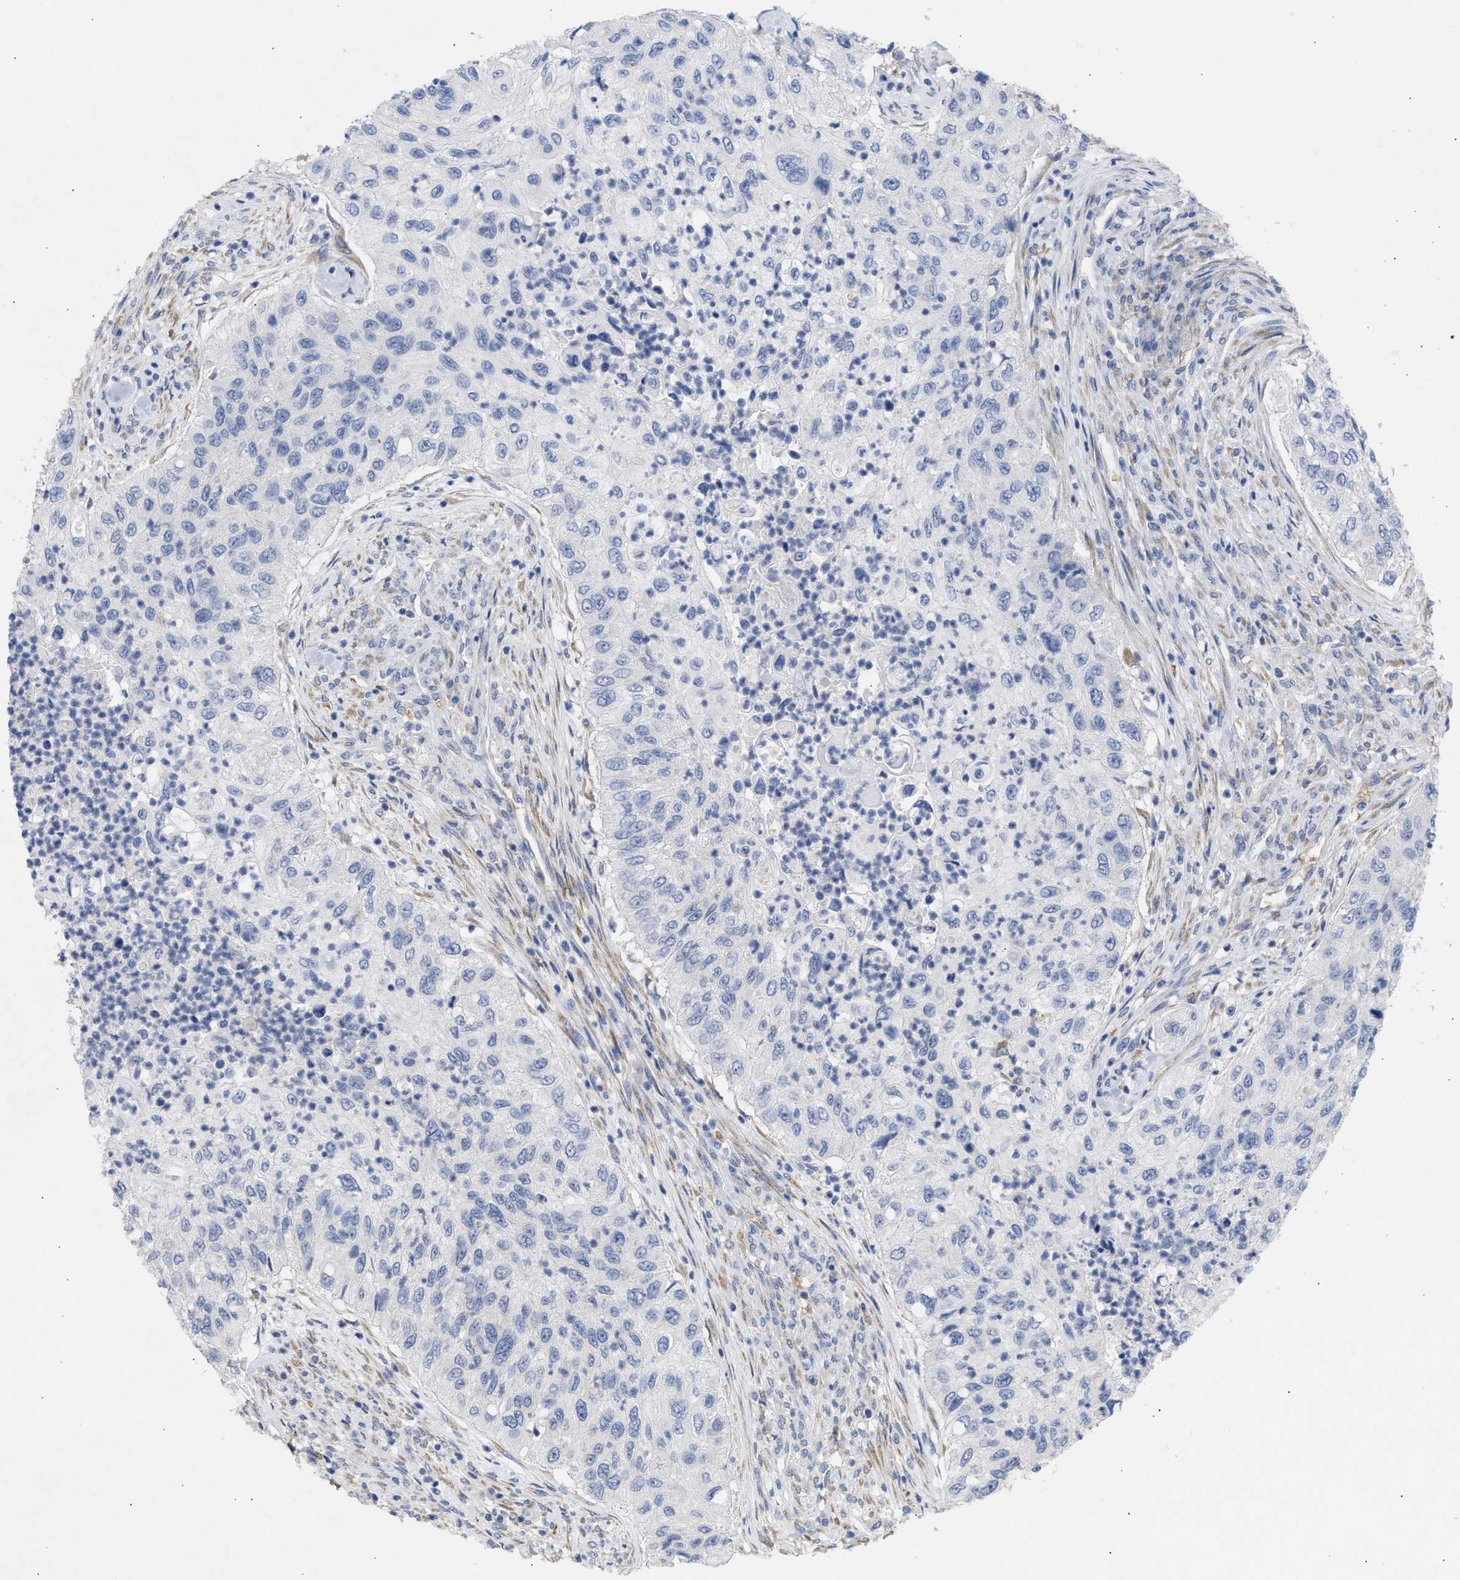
{"staining": {"intensity": "negative", "quantity": "none", "location": "none"}, "tissue": "urothelial cancer", "cell_type": "Tumor cells", "image_type": "cancer", "snomed": [{"axis": "morphology", "description": "Urothelial carcinoma, High grade"}, {"axis": "topography", "description": "Urinary bladder"}], "caption": "Human urothelial cancer stained for a protein using immunohistochemistry (IHC) displays no staining in tumor cells.", "gene": "SELENOM", "patient": {"sex": "female", "age": 60}}